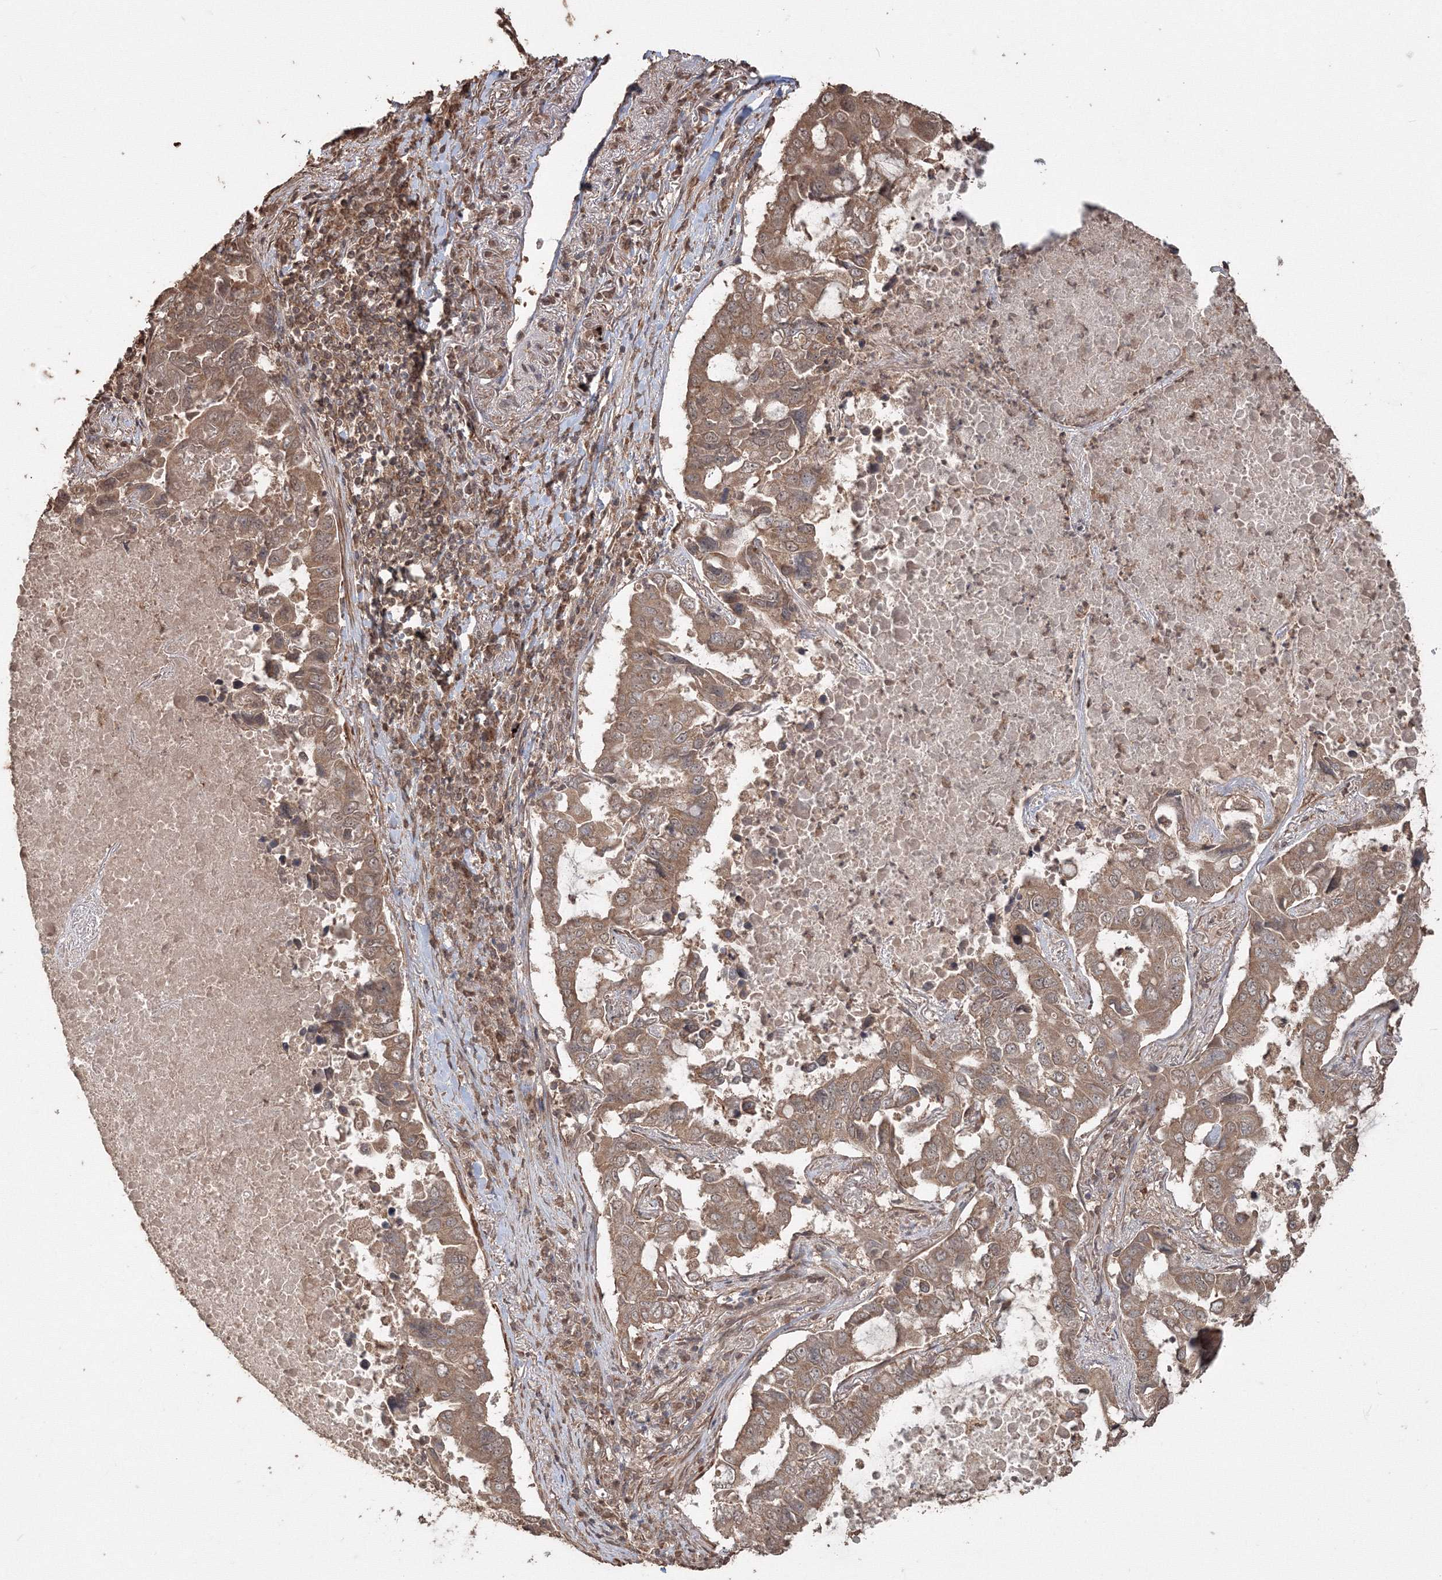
{"staining": {"intensity": "moderate", "quantity": ">75%", "location": "cytoplasmic/membranous"}, "tissue": "lung cancer", "cell_type": "Tumor cells", "image_type": "cancer", "snomed": [{"axis": "morphology", "description": "Adenocarcinoma, NOS"}, {"axis": "topography", "description": "Lung"}], "caption": "IHC image of lung cancer (adenocarcinoma) stained for a protein (brown), which reveals medium levels of moderate cytoplasmic/membranous positivity in about >75% of tumor cells.", "gene": "CCDC122", "patient": {"sex": "male", "age": 64}}